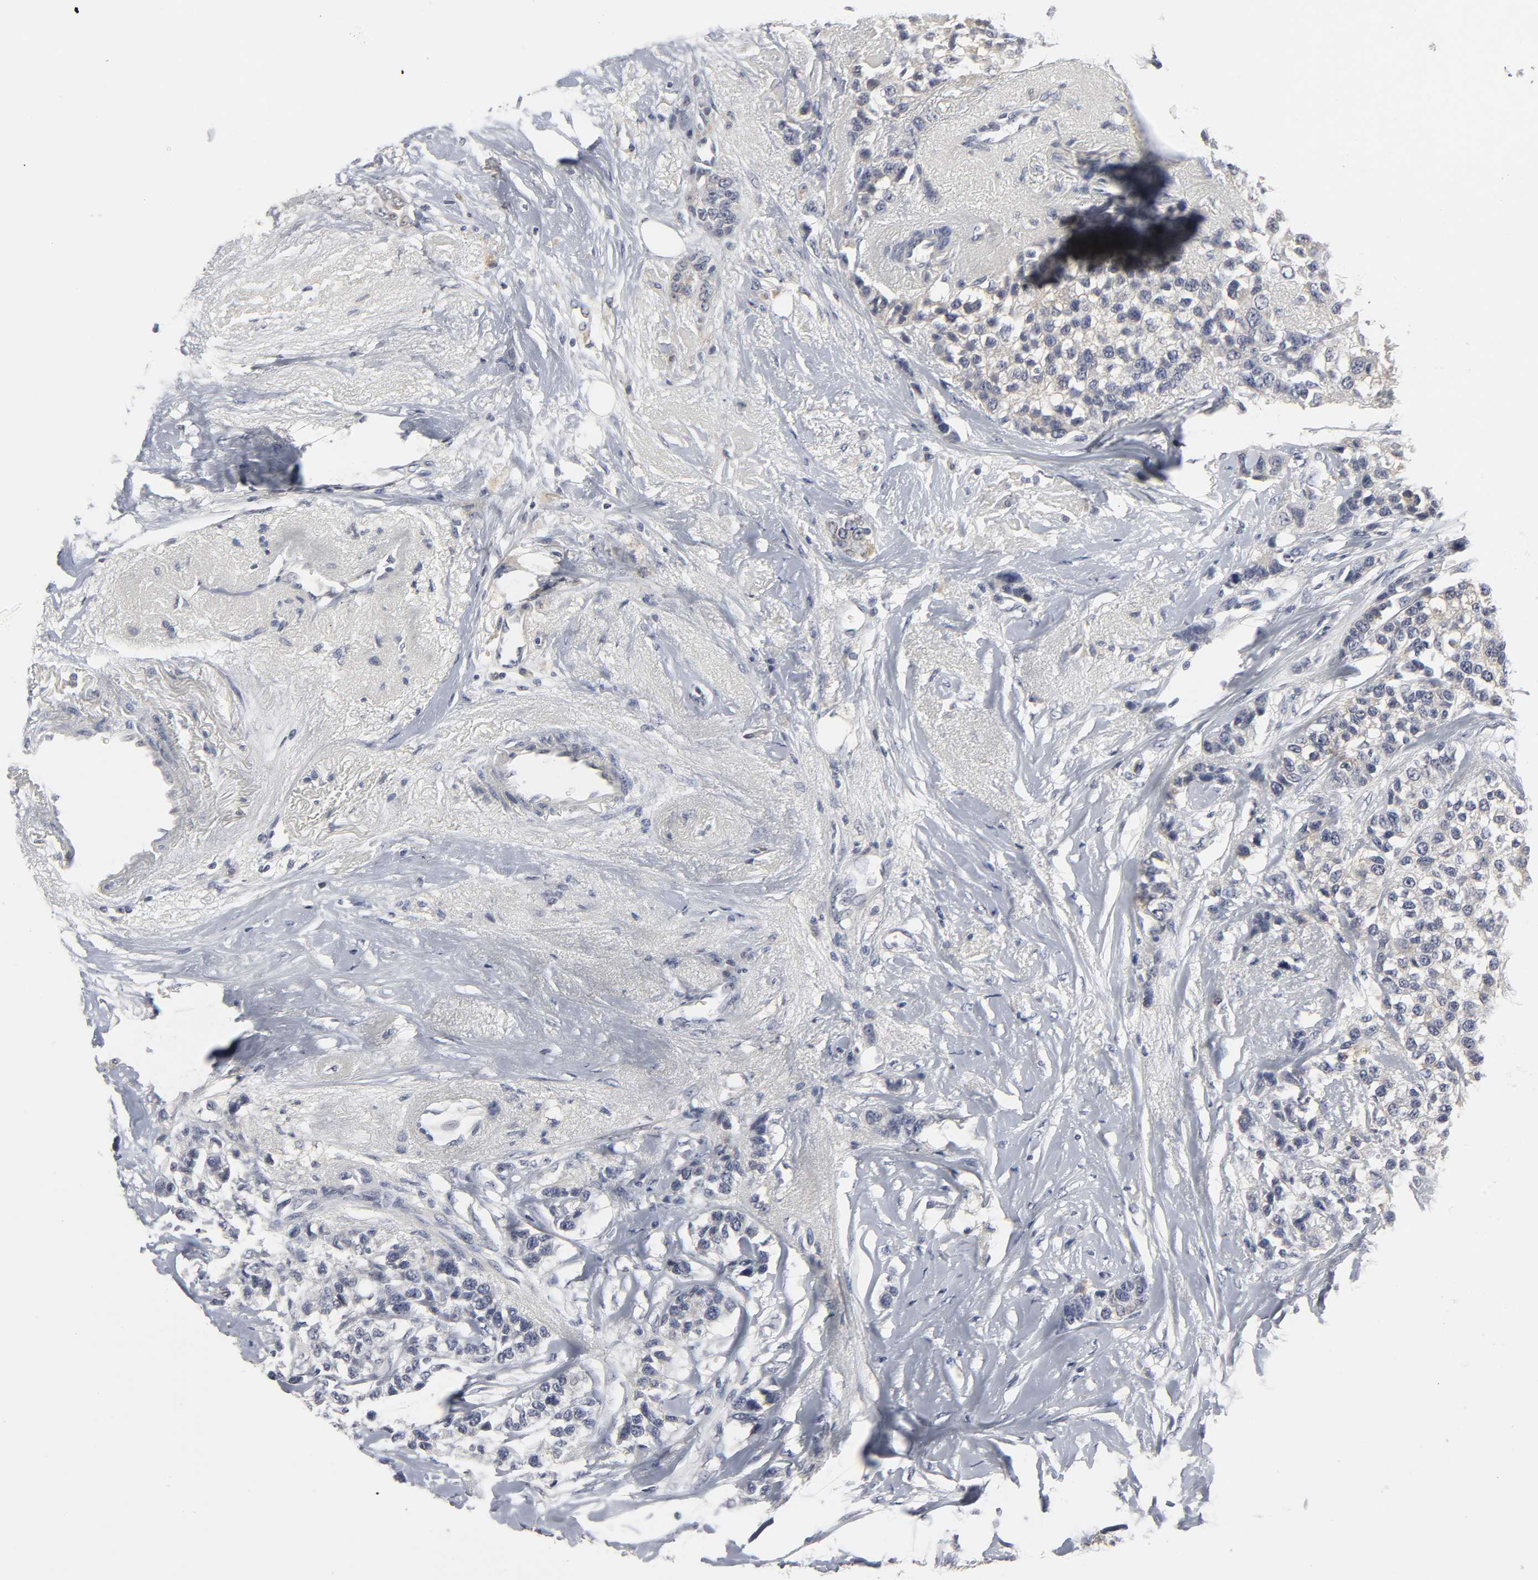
{"staining": {"intensity": "negative", "quantity": "none", "location": "none"}, "tissue": "breast cancer", "cell_type": "Tumor cells", "image_type": "cancer", "snomed": [{"axis": "morphology", "description": "Duct carcinoma"}, {"axis": "topography", "description": "Breast"}], "caption": "This is an immunohistochemistry micrograph of breast cancer (invasive ductal carcinoma). There is no staining in tumor cells.", "gene": "TCAP", "patient": {"sex": "female", "age": 51}}